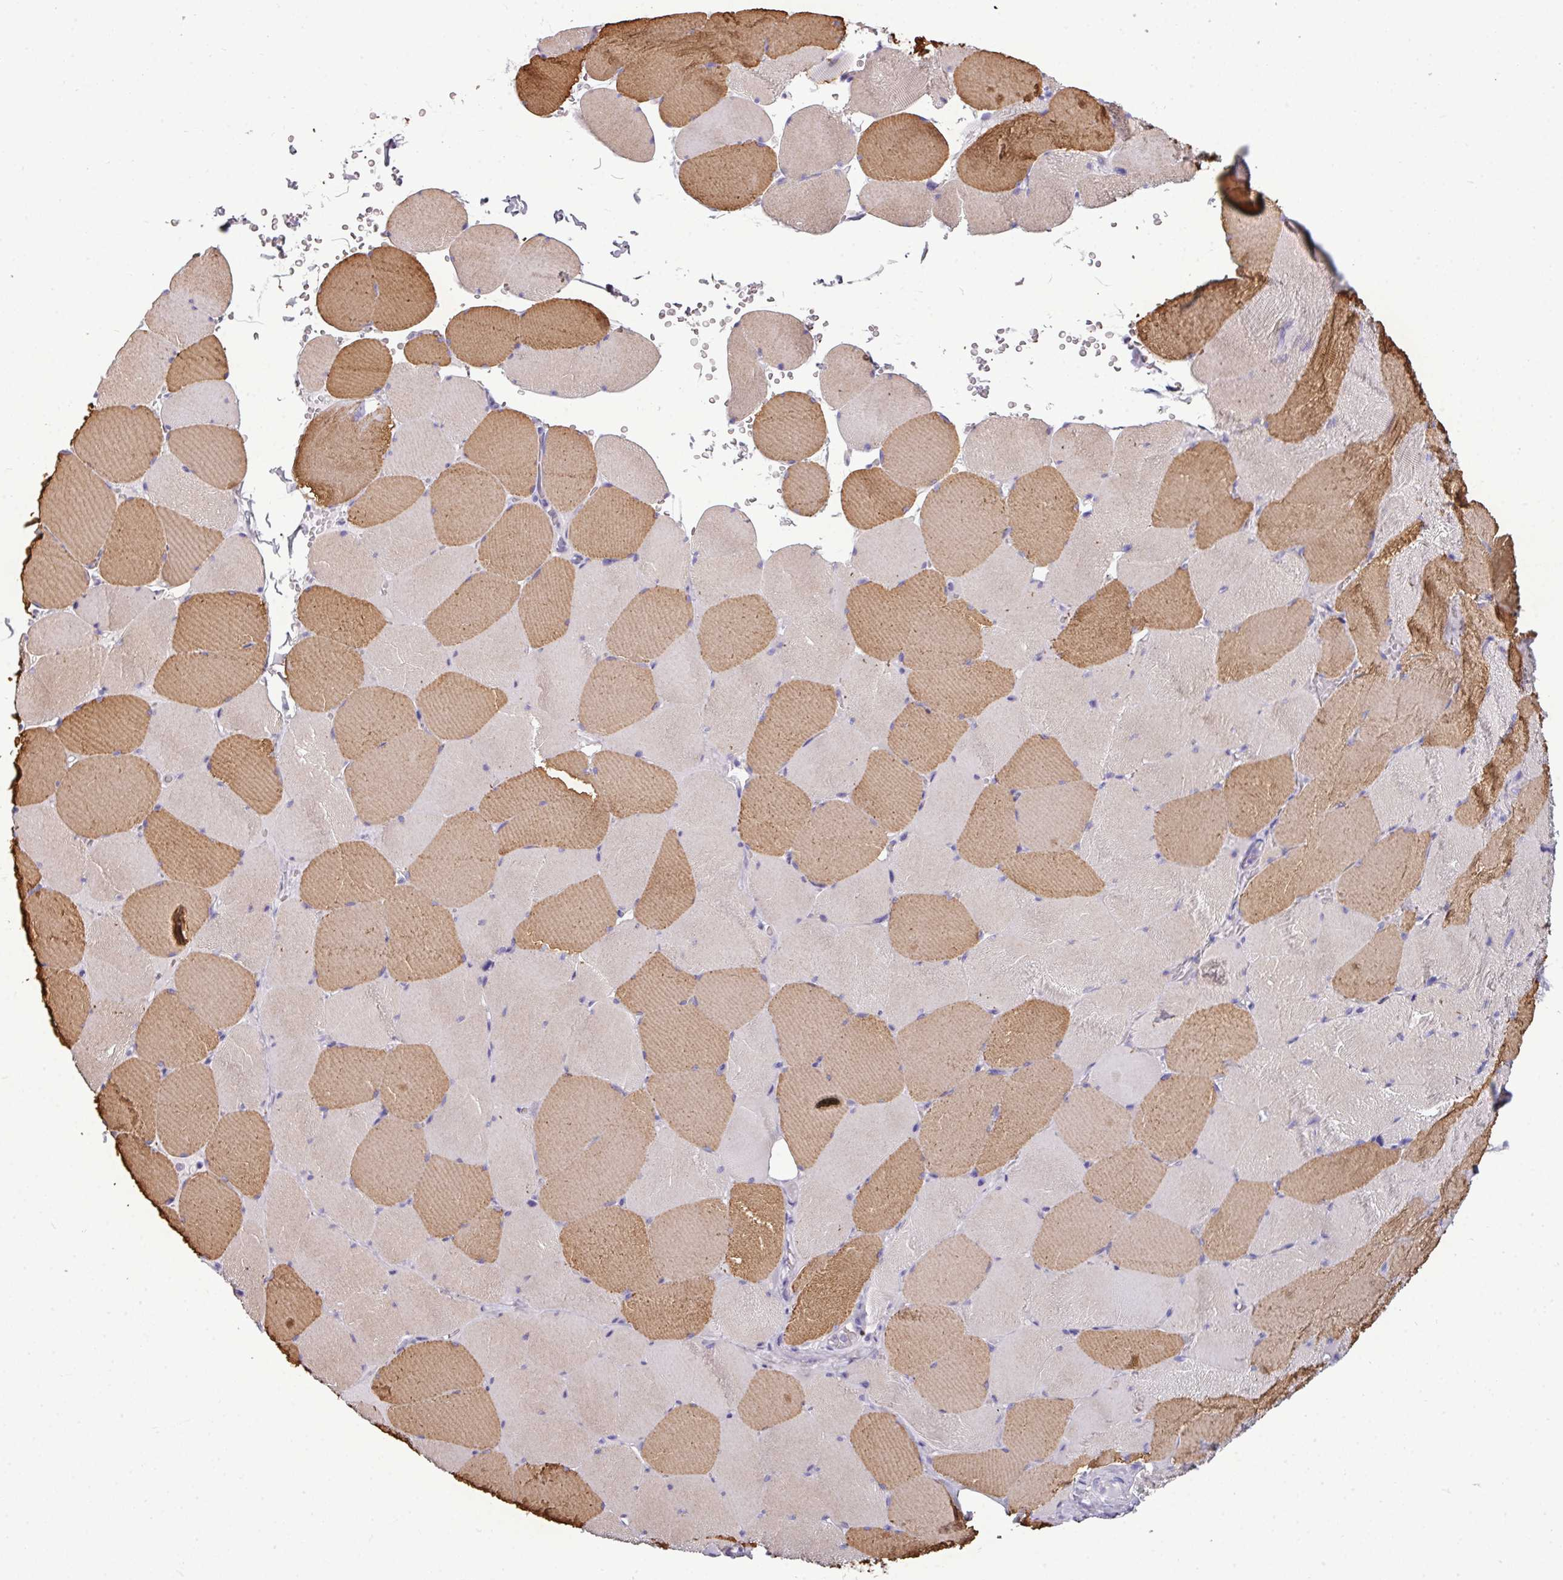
{"staining": {"intensity": "moderate", "quantity": "25%-75%", "location": "cytoplasmic/membranous"}, "tissue": "skeletal muscle", "cell_type": "Myocytes", "image_type": "normal", "snomed": [{"axis": "morphology", "description": "Normal tissue, NOS"}, {"axis": "topography", "description": "Skeletal muscle"}, {"axis": "topography", "description": "Head-Neck"}], "caption": "Benign skeletal muscle displays moderate cytoplasmic/membranous positivity in about 25%-75% of myocytes (Stains: DAB (3,3'-diaminobenzidine) in brown, nuclei in blue, Microscopy: brightfield microscopy at high magnification)..", "gene": "DNAAF9", "patient": {"sex": "male", "age": 66}}